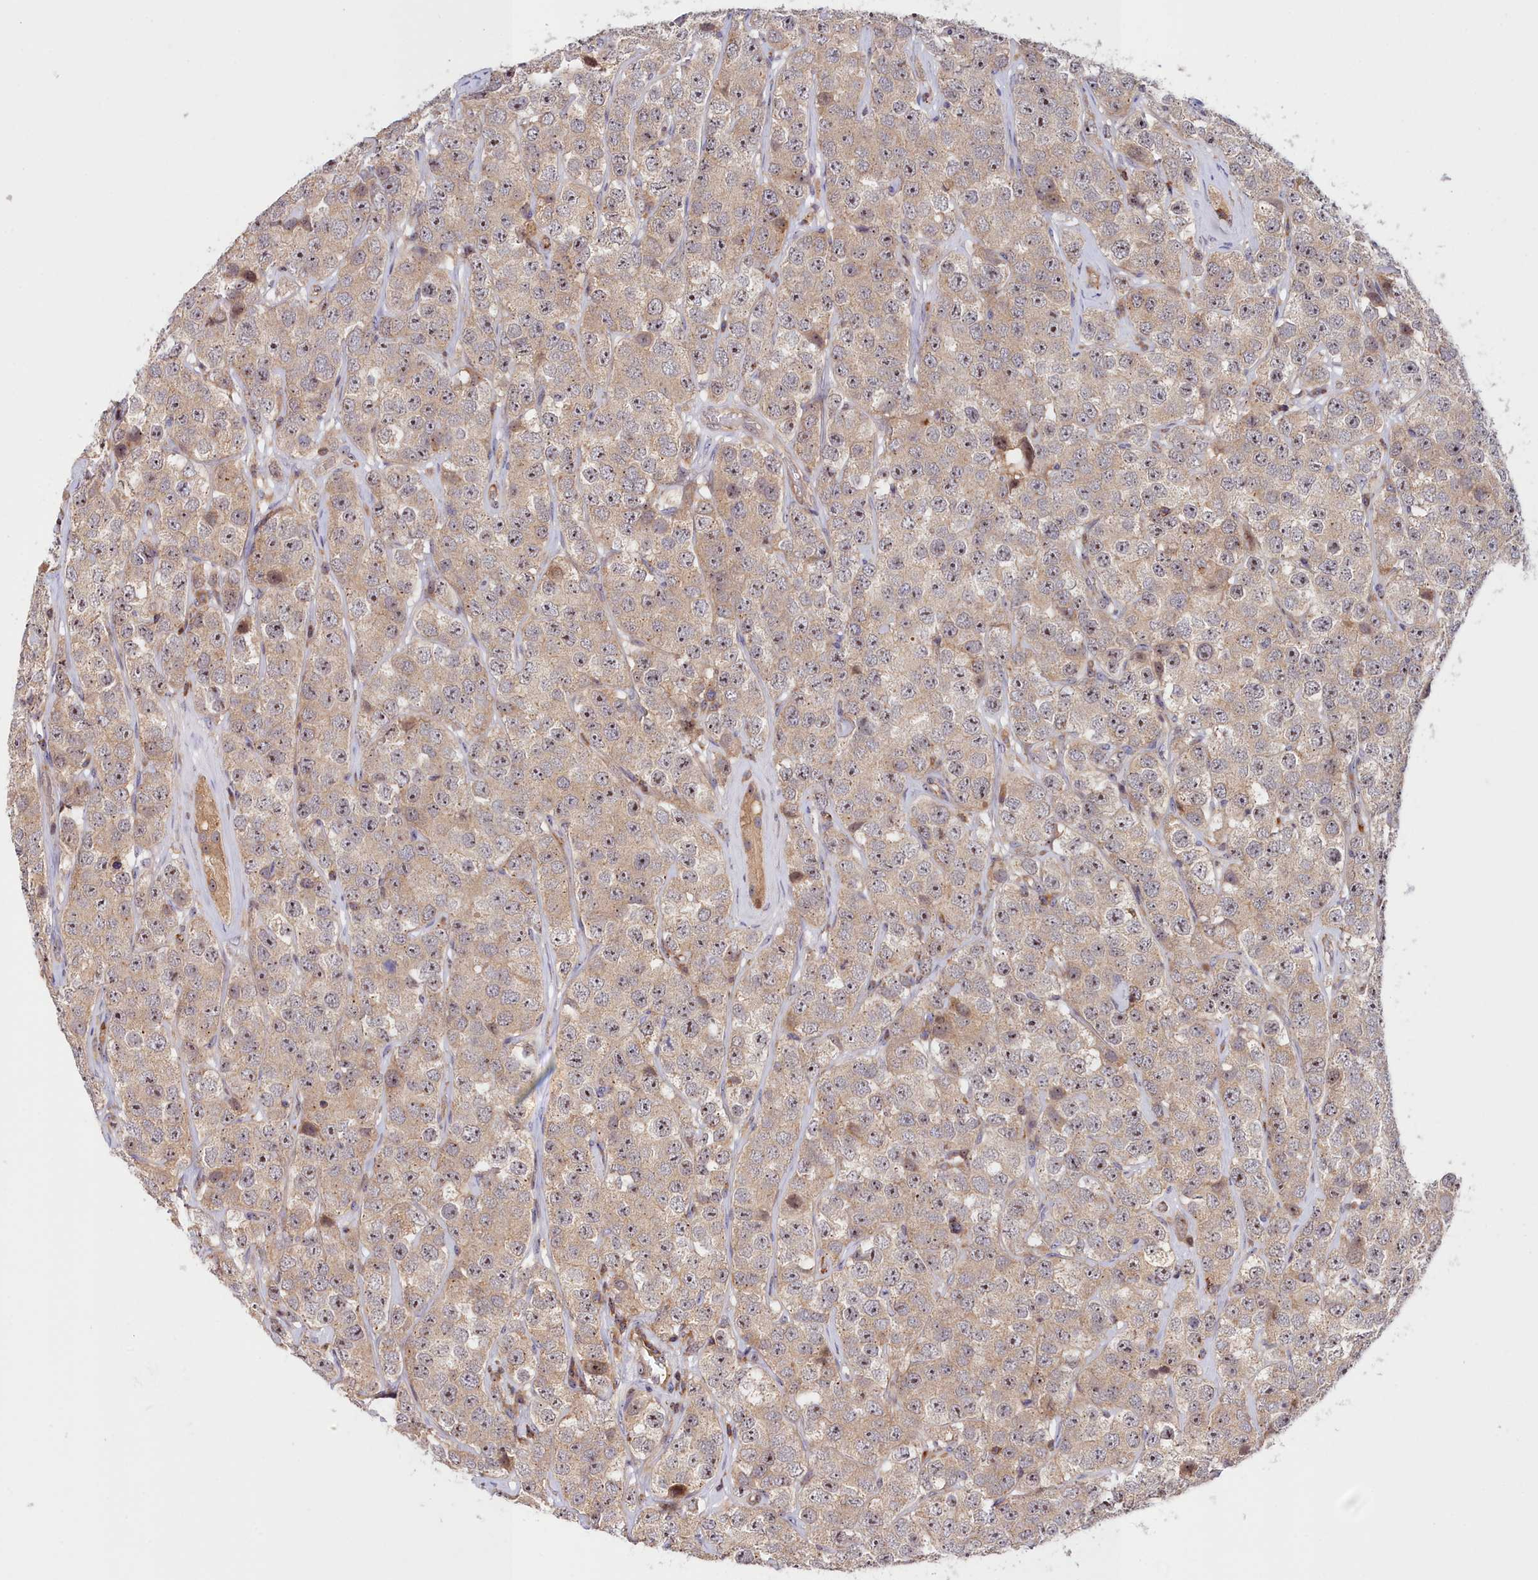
{"staining": {"intensity": "weak", "quantity": ">75%", "location": "nuclear"}, "tissue": "testis cancer", "cell_type": "Tumor cells", "image_type": "cancer", "snomed": [{"axis": "morphology", "description": "Seminoma, NOS"}, {"axis": "topography", "description": "Testis"}], "caption": "A brown stain labels weak nuclear staining of a protein in human testis seminoma tumor cells.", "gene": "NEURL4", "patient": {"sex": "male", "age": 28}}